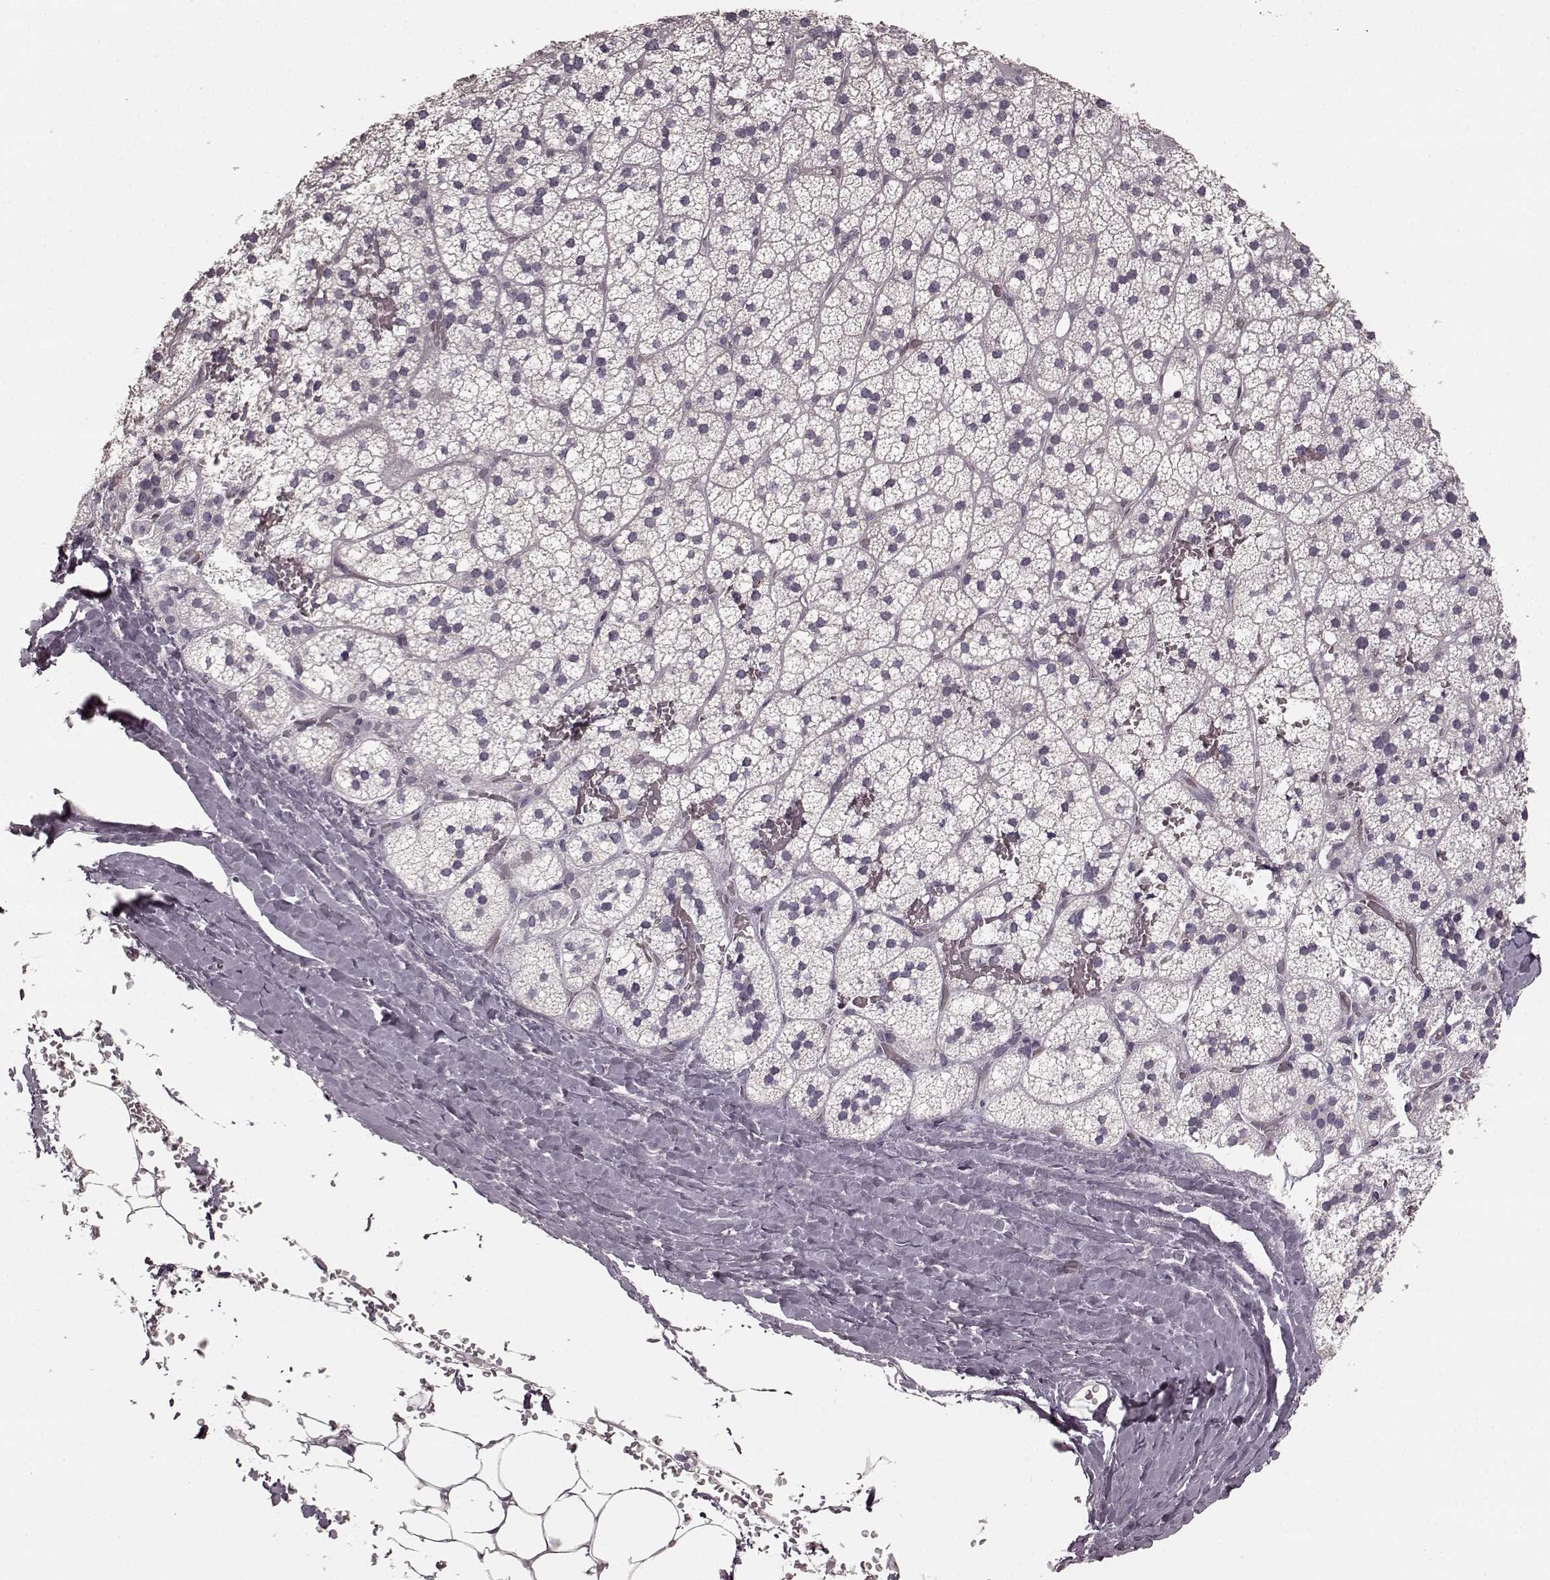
{"staining": {"intensity": "moderate", "quantity": "<25%", "location": "cytoplasmic/membranous"}, "tissue": "adrenal gland", "cell_type": "Glandular cells", "image_type": "normal", "snomed": [{"axis": "morphology", "description": "Normal tissue, NOS"}, {"axis": "topography", "description": "Adrenal gland"}], "caption": "Immunohistochemical staining of unremarkable adrenal gland displays moderate cytoplasmic/membranous protein expression in approximately <25% of glandular cells. (DAB = brown stain, brightfield microscopy at high magnification).", "gene": "PRKCE", "patient": {"sex": "male", "age": 53}}